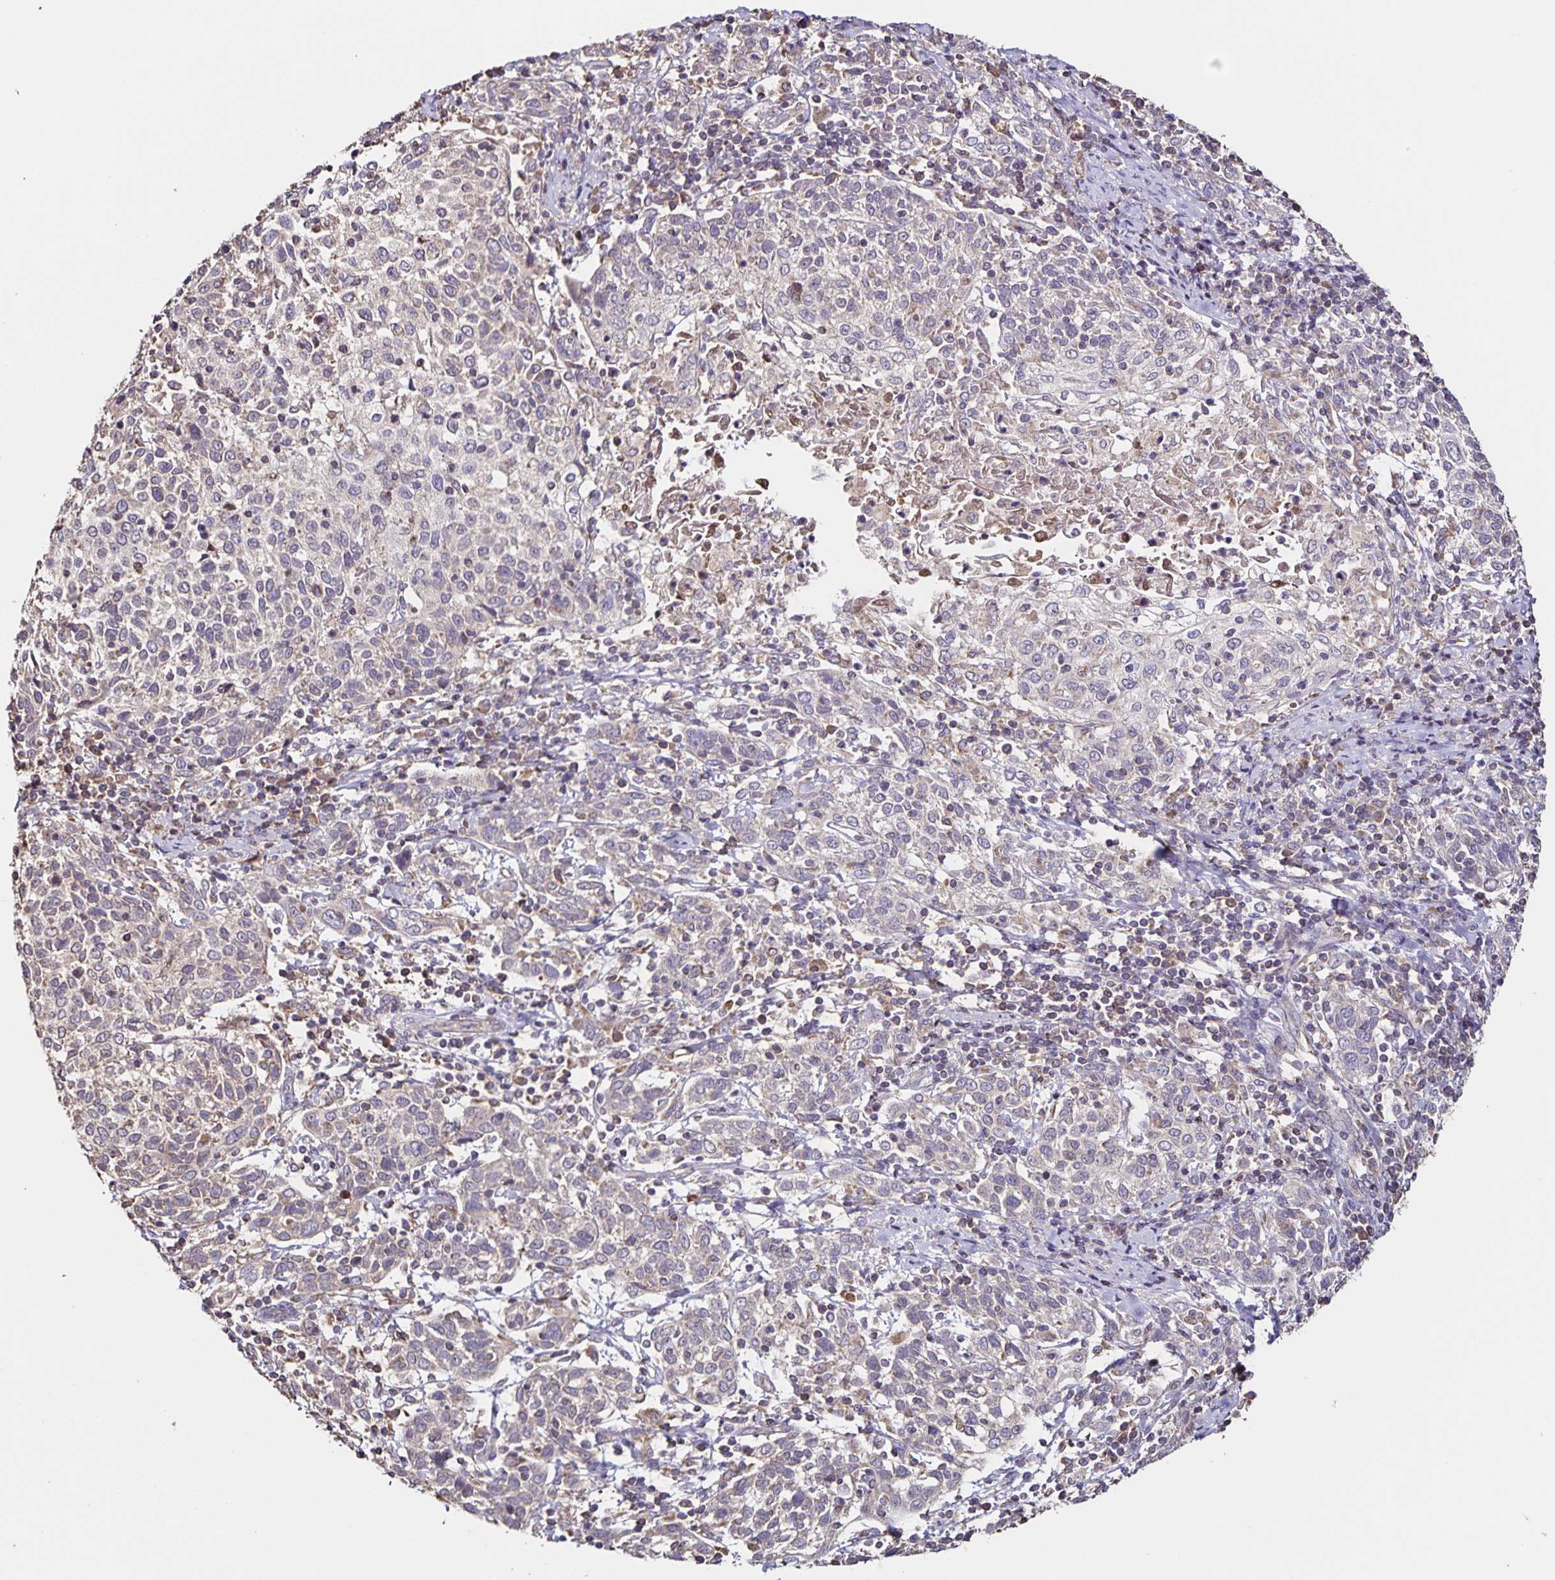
{"staining": {"intensity": "negative", "quantity": "none", "location": "none"}, "tissue": "cervical cancer", "cell_type": "Tumor cells", "image_type": "cancer", "snomed": [{"axis": "morphology", "description": "Squamous cell carcinoma, NOS"}, {"axis": "topography", "description": "Cervix"}], "caption": "Cervical squamous cell carcinoma was stained to show a protein in brown. There is no significant expression in tumor cells.", "gene": "MAN1A1", "patient": {"sex": "female", "age": 61}}